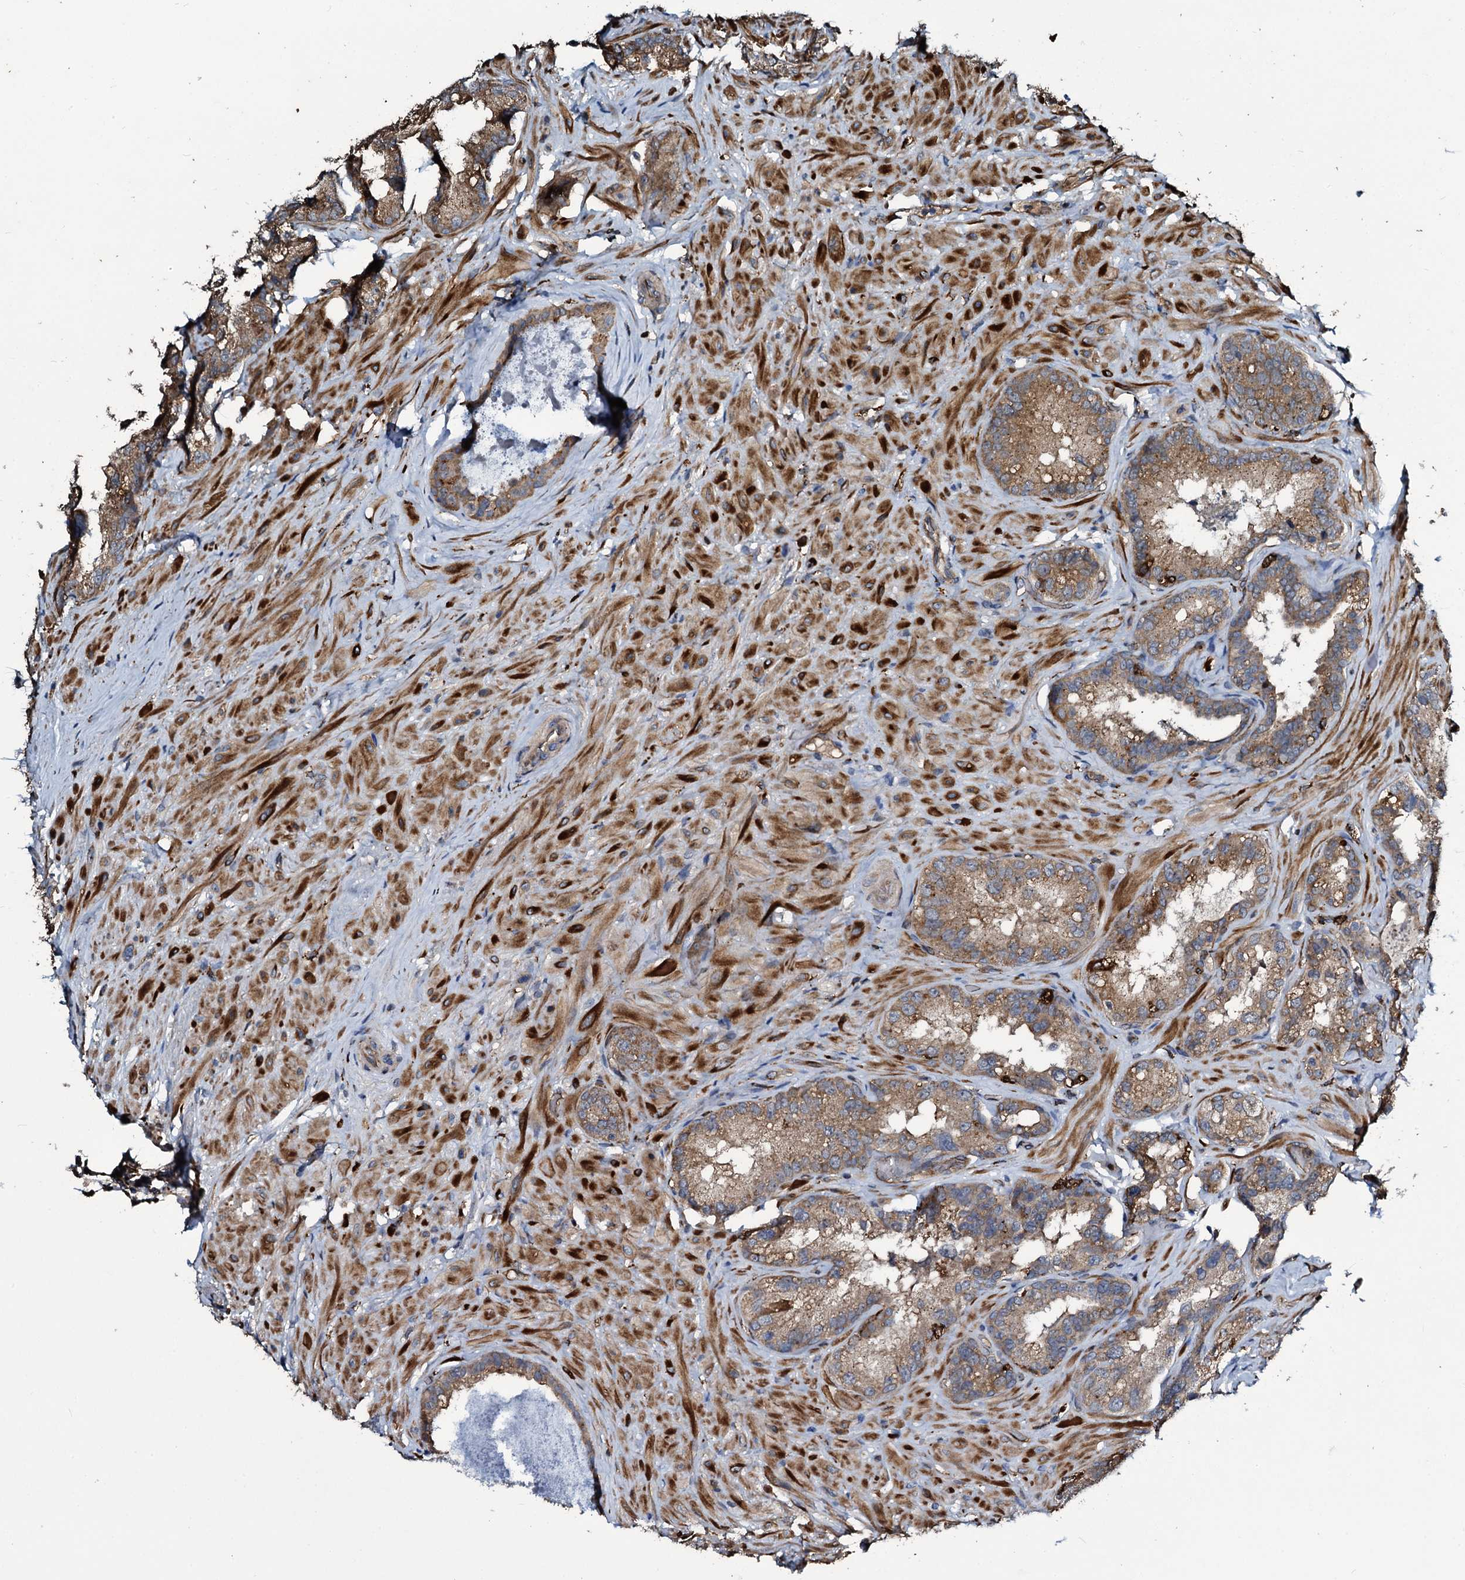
{"staining": {"intensity": "moderate", "quantity": ">75%", "location": "cytoplasmic/membranous"}, "tissue": "seminal vesicle", "cell_type": "Glandular cells", "image_type": "normal", "snomed": [{"axis": "morphology", "description": "Normal tissue, NOS"}, {"axis": "topography", "description": "Seminal veicle"}, {"axis": "topography", "description": "Peripheral nerve tissue"}], "caption": "Seminal vesicle stained for a protein reveals moderate cytoplasmic/membranous positivity in glandular cells.", "gene": "TPGS2", "patient": {"sex": "male", "age": 67}}